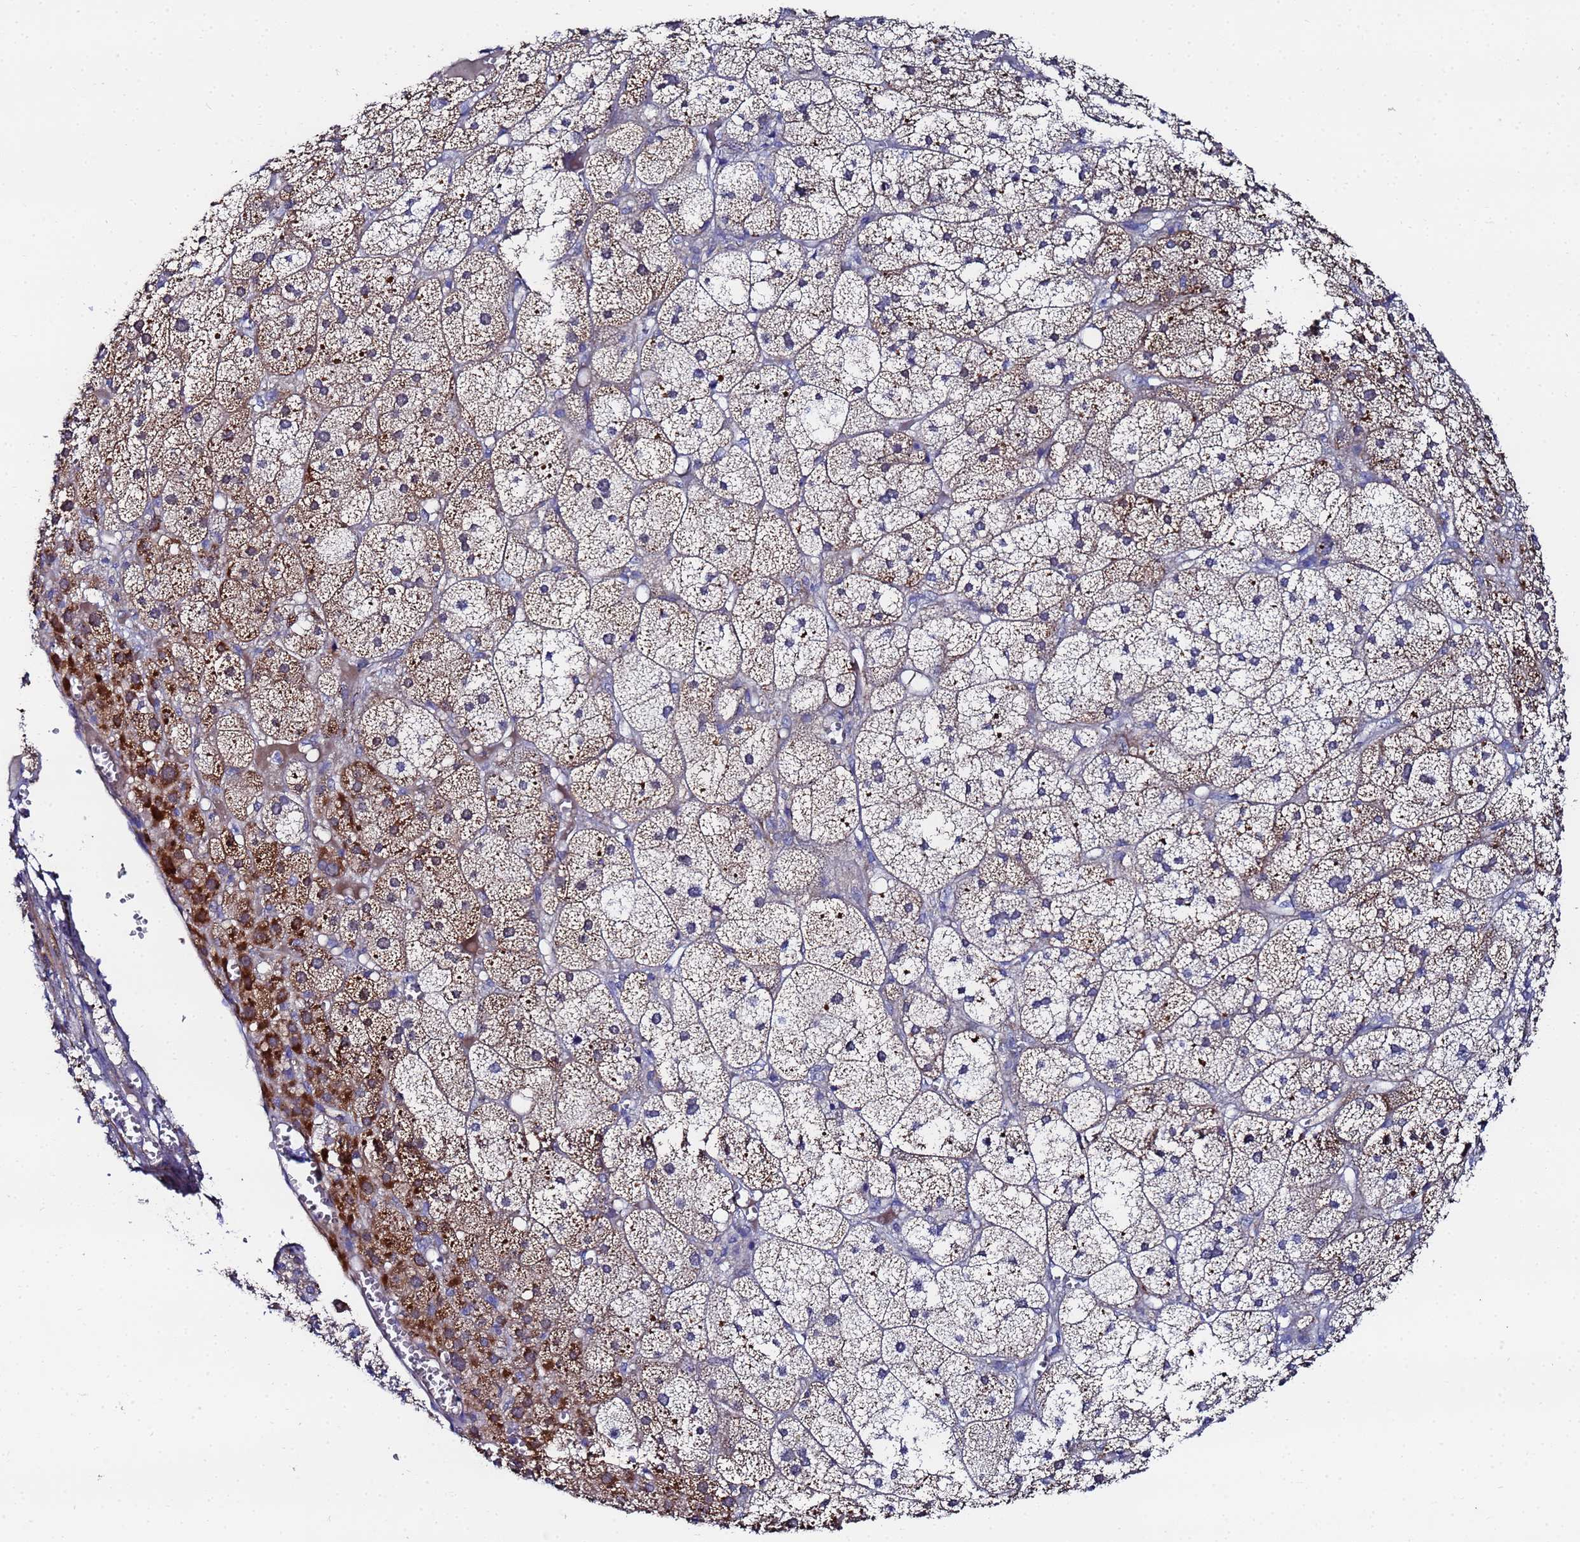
{"staining": {"intensity": "moderate", "quantity": "25%-75%", "location": "cytoplasmic/membranous"}, "tissue": "adrenal gland", "cell_type": "Glandular cells", "image_type": "normal", "snomed": [{"axis": "morphology", "description": "Normal tissue, NOS"}, {"axis": "topography", "description": "Adrenal gland"}], "caption": "Unremarkable adrenal gland was stained to show a protein in brown. There is medium levels of moderate cytoplasmic/membranous staining in approximately 25%-75% of glandular cells. The staining was performed using DAB to visualize the protein expression in brown, while the nuclei were stained in blue with hematoxylin (Magnification: 20x).", "gene": "FAHD2A", "patient": {"sex": "female", "age": 61}}